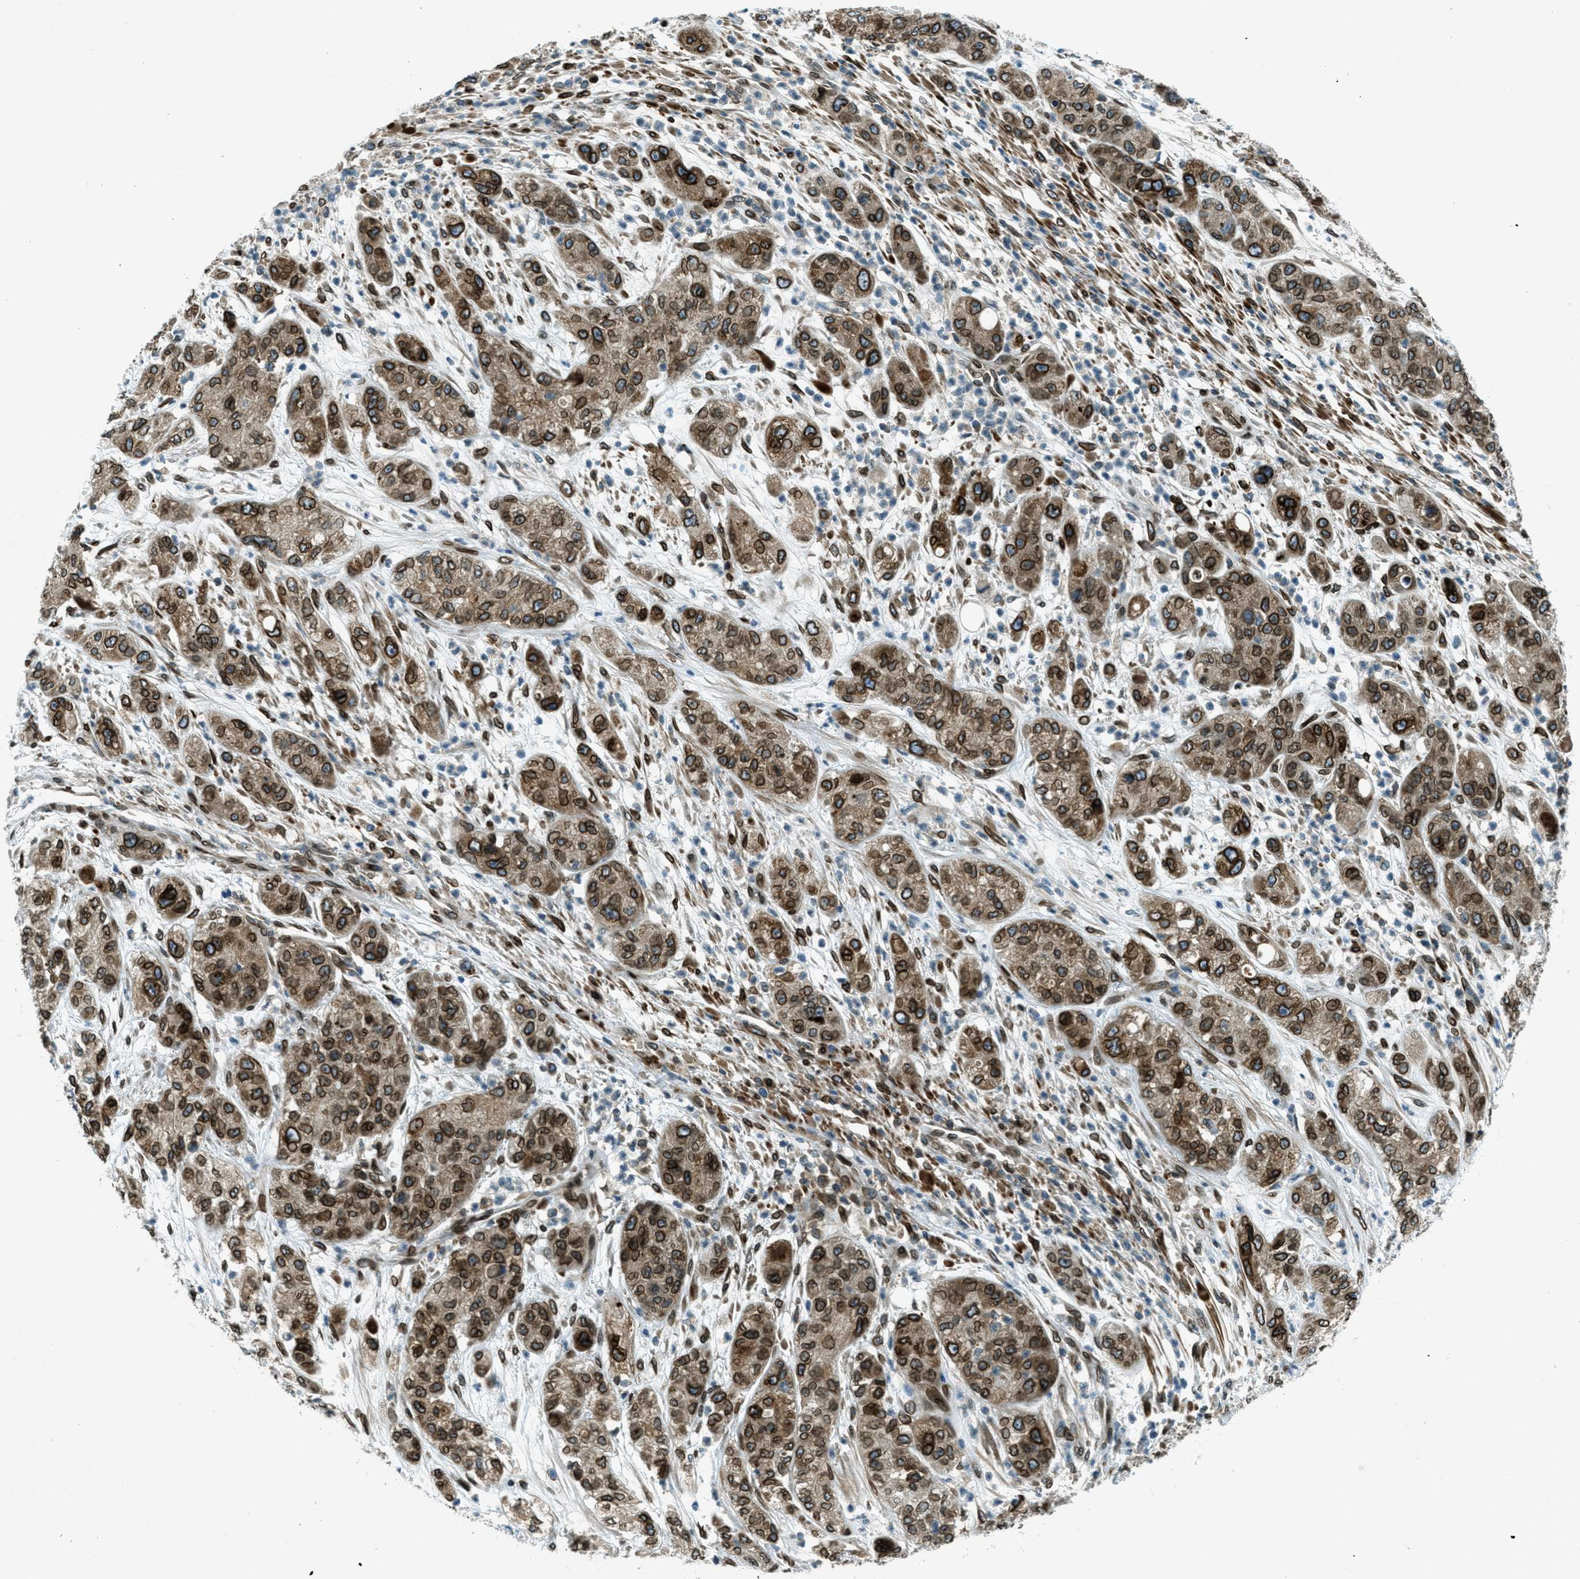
{"staining": {"intensity": "strong", "quantity": ">75%", "location": "cytoplasmic/membranous,nuclear"}, "tissue": "pancreatic cancer", "cell_type": "Tumor cells", "image_type": "cancer", "snomed": [{"axis": "morphology", "description": "Adenocarcinoma, NOS"}, {"axis": "topography", "description": "Pancreas"}], "caption": "Immunohistochemistry (IHC) micrograph of human adenocarcinoma (pancreatic) stained for a protein (brown), which exhibits high levels of strong cytoplasmic/membranous and nuclear staining in about >75% of tumor cells.", "gene": "LEMD2", "patient": {"sex": "female", "age": 78}}